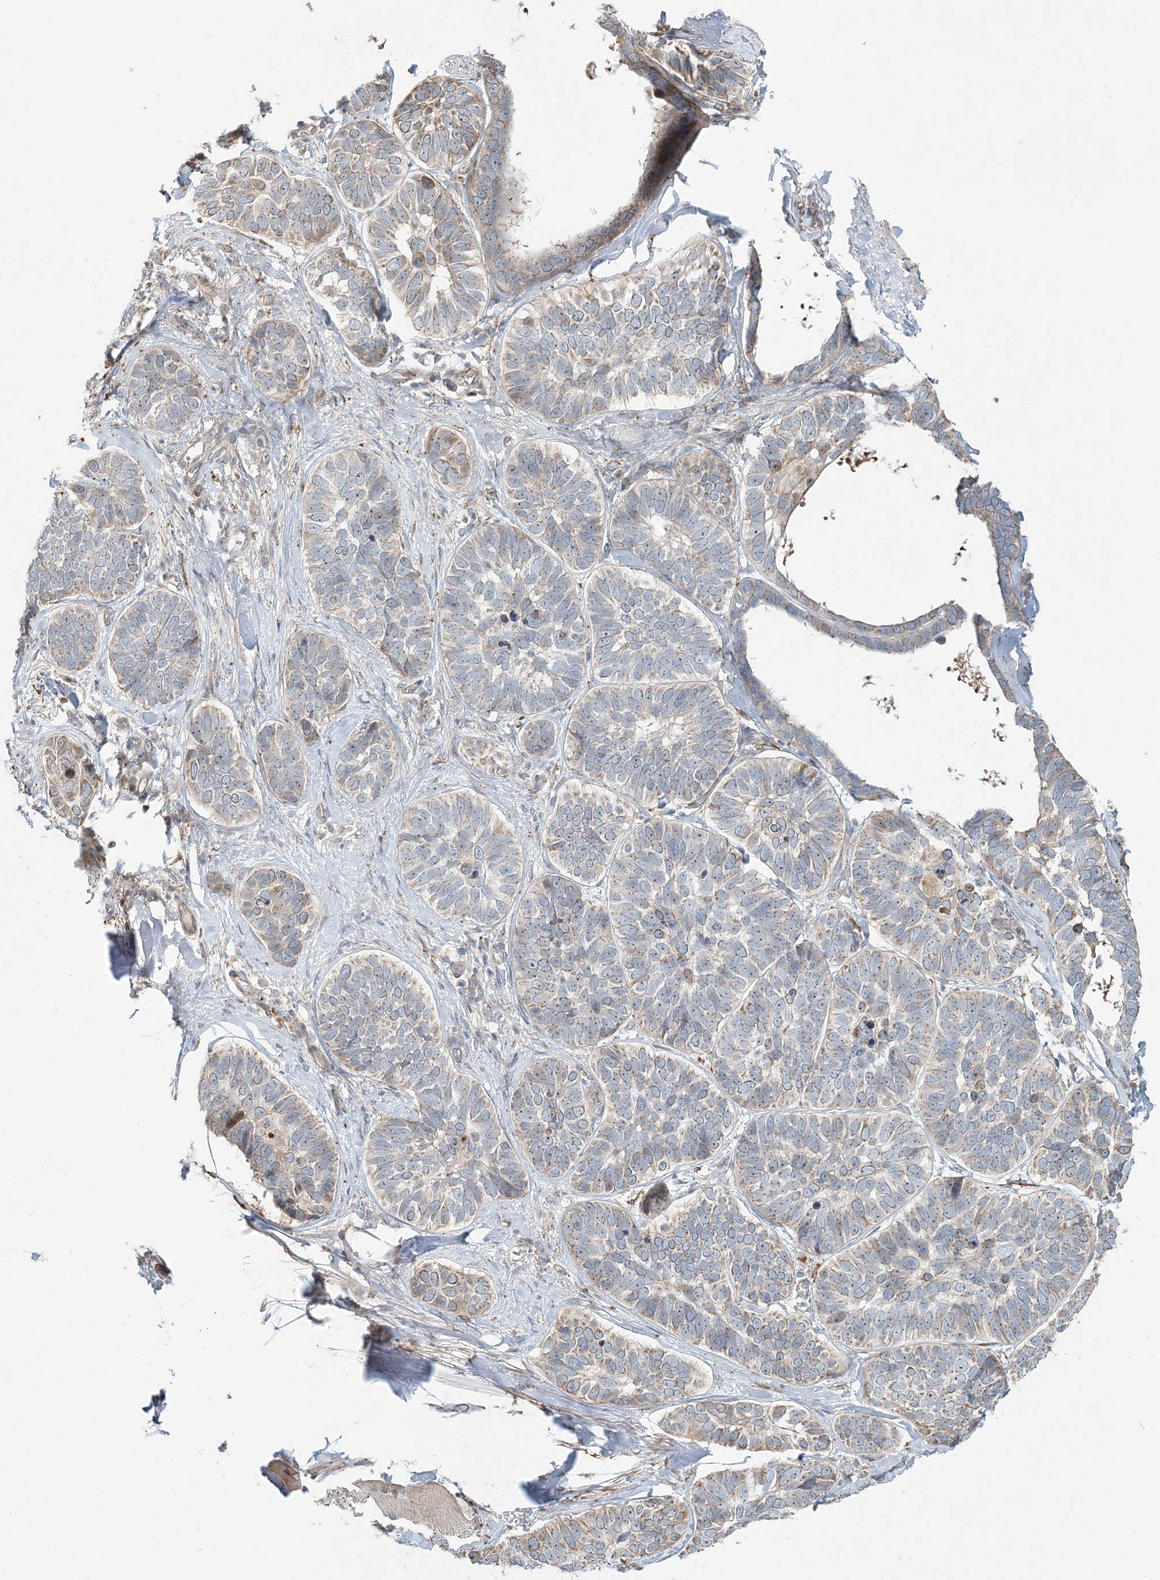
{"staining": {"intensity": "weak", "quantity": "<25%", "location": "cytoplasmic/membranous"}, "tissue": "skin cancer", "cell_type": "Tumor cells", "image_type": "cancer", "snomed": [{"axis": "morphology", "description": "Basal cell carcinoma"}, {"axis": "topography", "description": "Skin"}], "caption": "Micrograph shows no significant protein staining in tumor cells of skin cancer (basal cell carcinoma).", "gene": "CXXC5", "patient": {"sex": "male", "age": 62}}